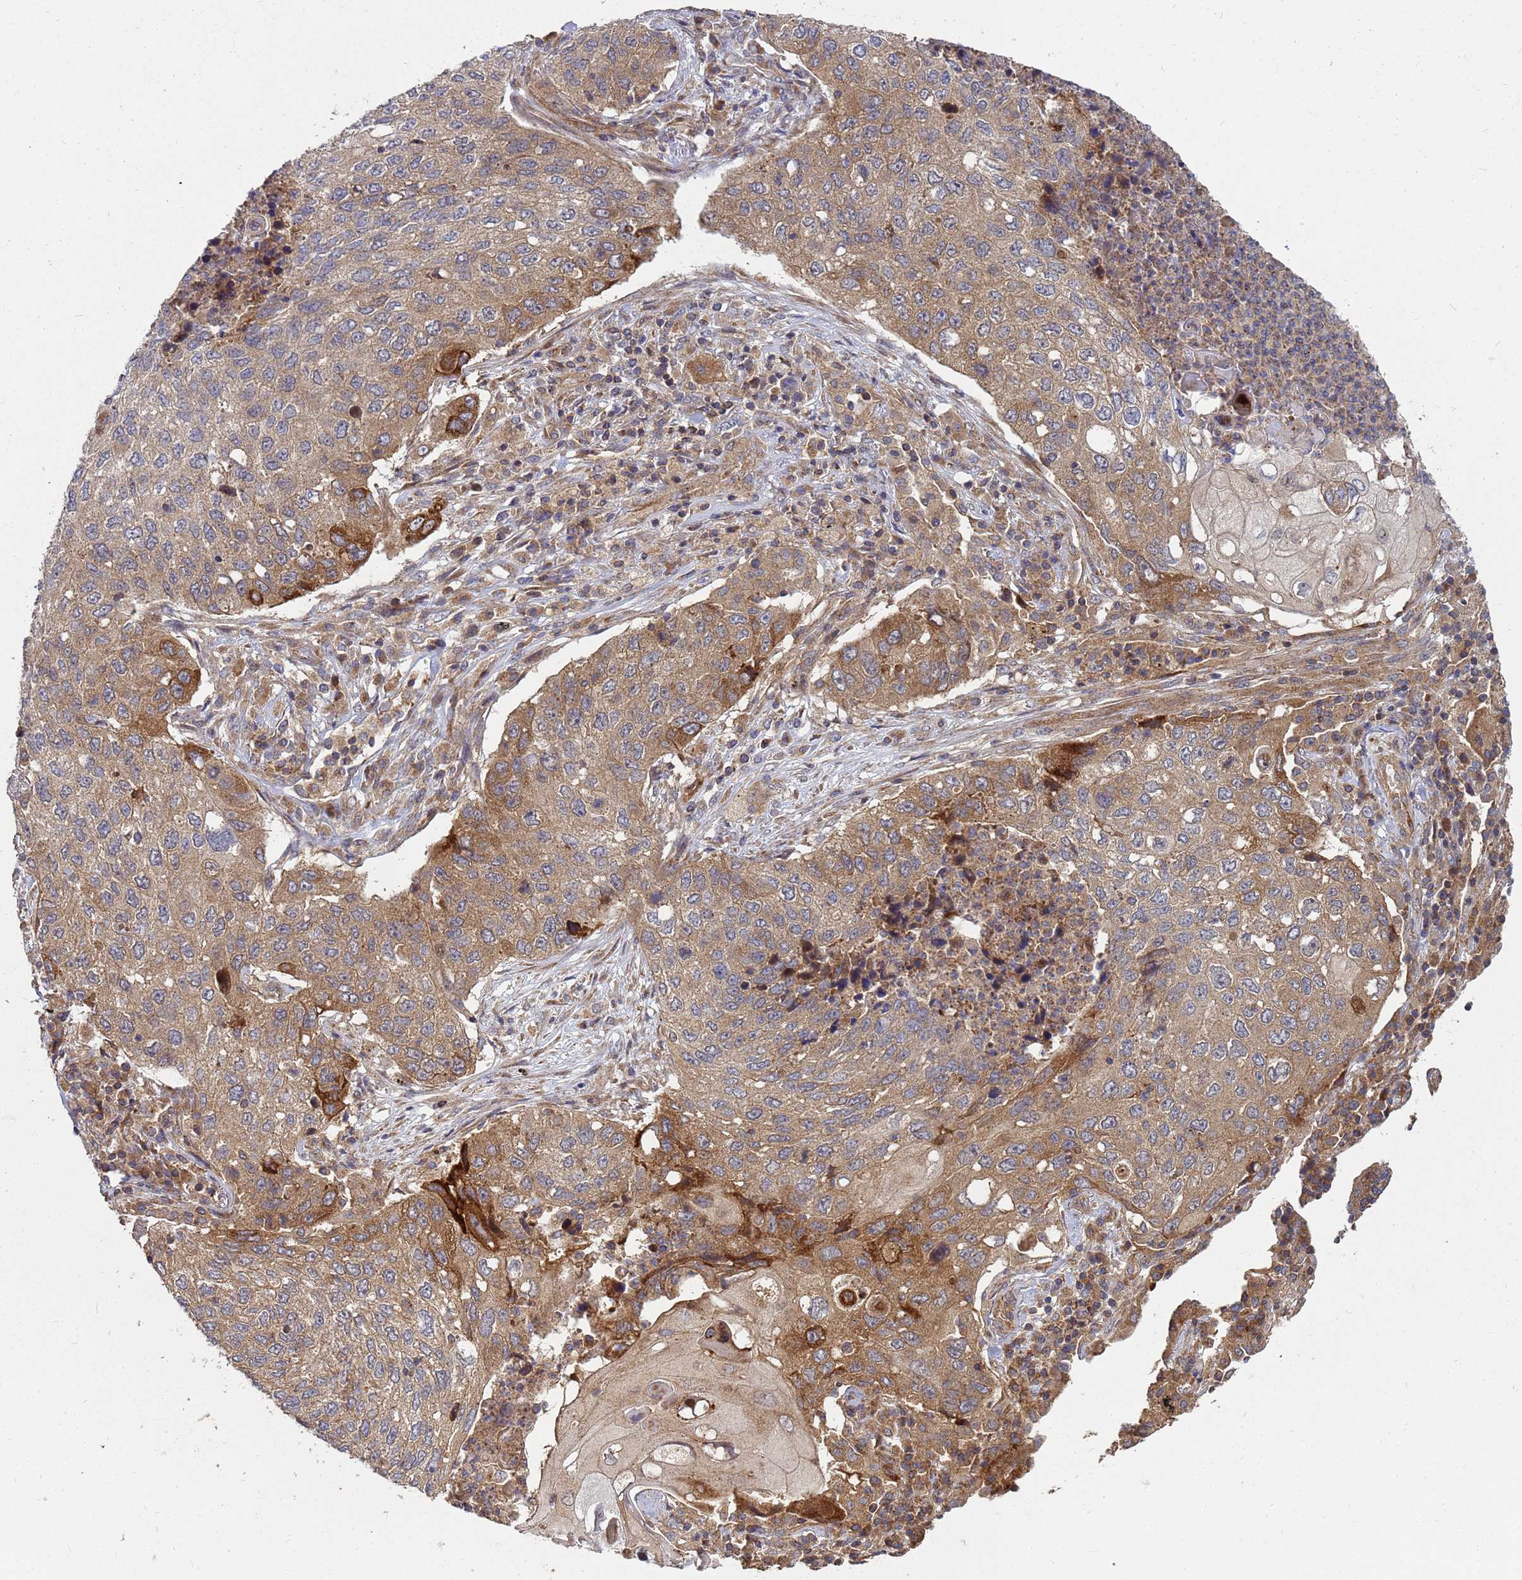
{"staining": {"intensity": "moderate", "quantity": ">75%", "location": "cytoplasmic/membranous"}, "tissue": "lung cancer", "cell_type": "Tumor cells", "image_type": "cancer", "snomed": [{"axis": "morphology", "description": "Squamous cell carcinoma, NOS"}, {"axis": "topography", "description": "Lung"}], "caption": "Lung squamous cell carcinoma stained with IHC displays moderate cytoplasmic/membranous expression in approximately >75% of tumor cells.", "gene": "CDC34", "patient": {"sex": "female", "age": 63}}